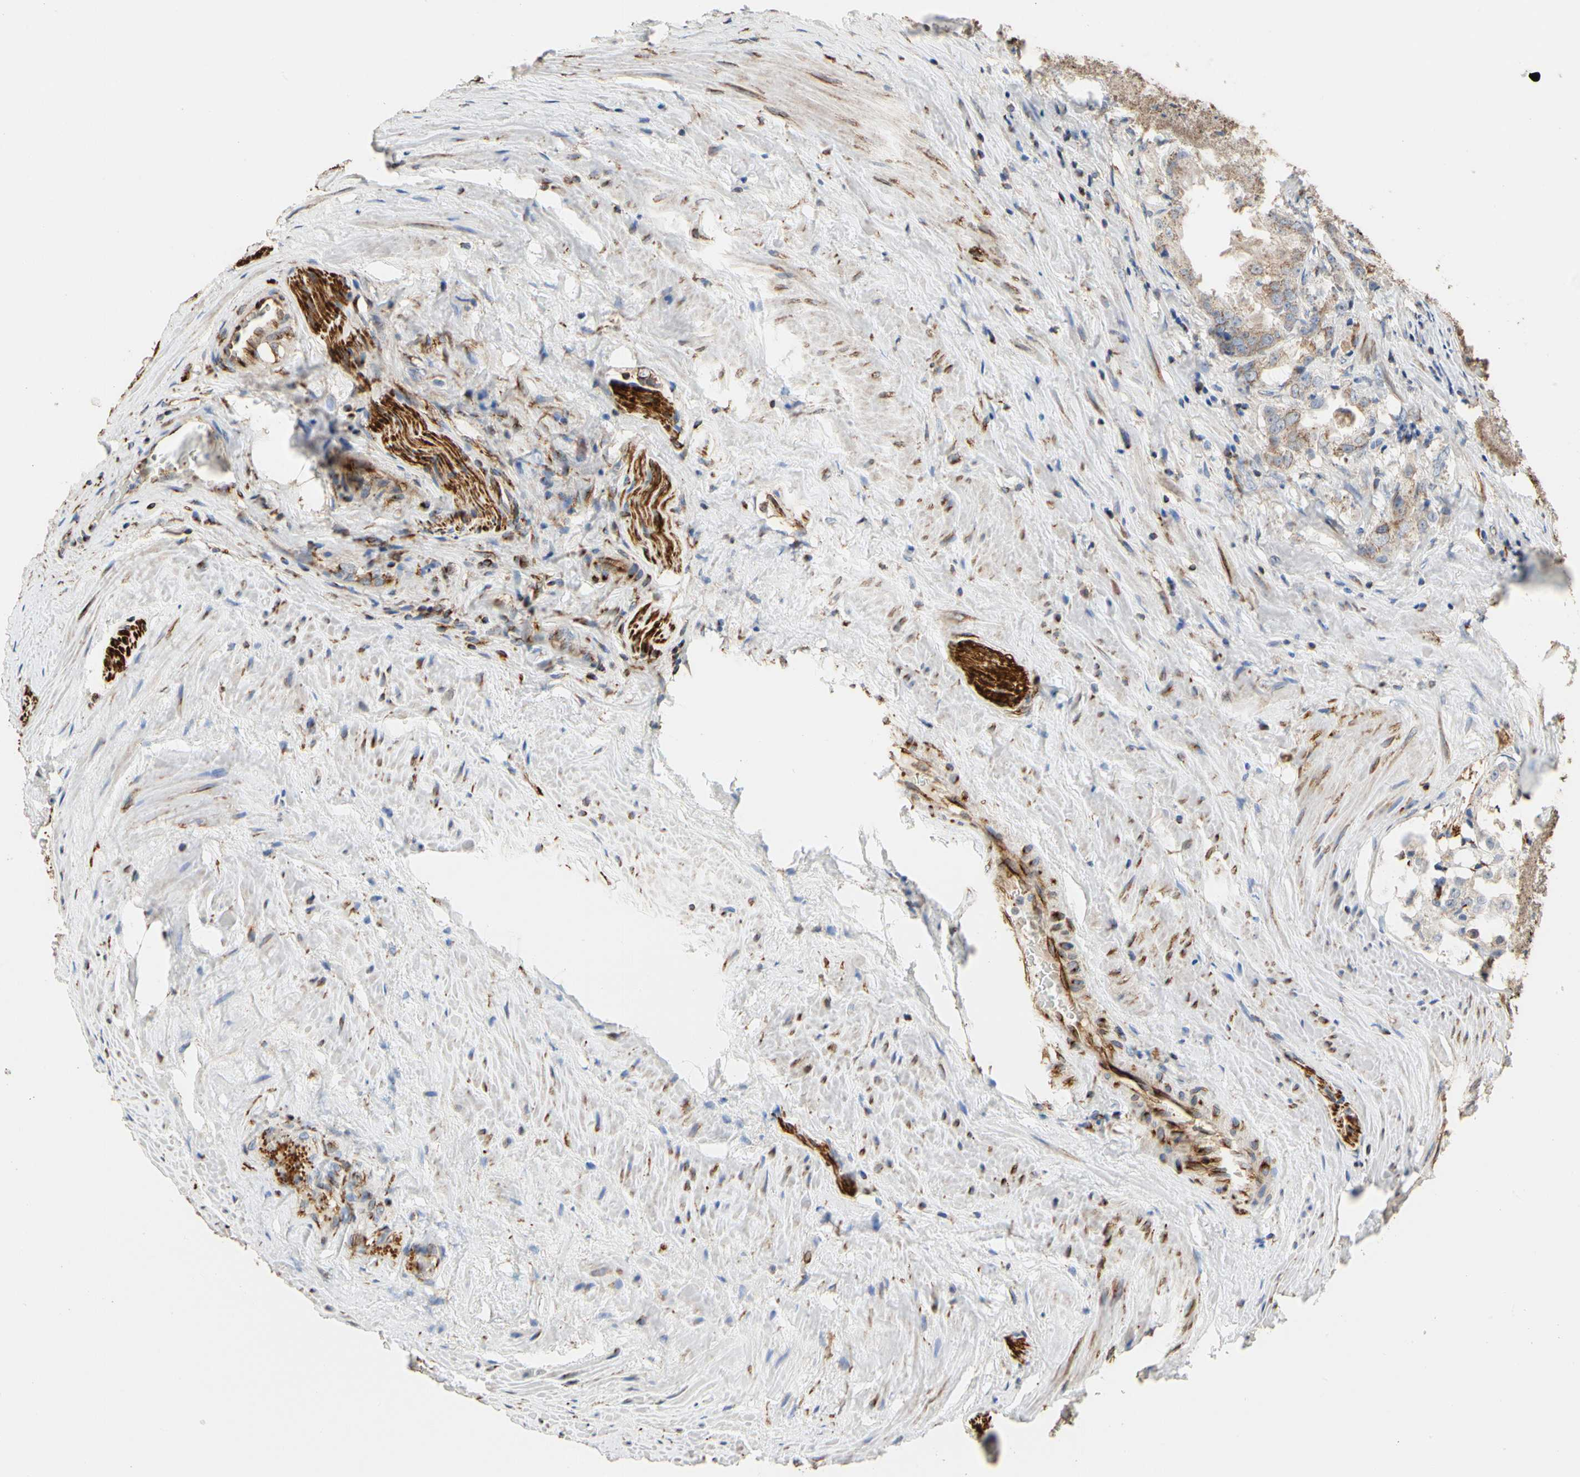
{"staining": {"intensity": "moderate", "quantity": "<25%", "location": "cytoplasmic/membranous"}, "tissue": "prostate cancer", "cell_type": "Tumor cells", "image_type": "cancer", "snomed": [{"axis": "morphology", "description": "Adenocarcinoma, High grade"}, {"axis": "topography", "description": "Prostate"}], "caption": "Immunohistochemistry histopathology image of neoplastic tissue: human prostate cancer stained using IHC reveals low levels of moderate protein expression localized specifically in the cytoplasmic/membranous of tumor cells, appearing as a cytoplasmic/membranous brown color.", "gene": "TUBA1A", "patient": {"sex": "male", "age": 73}}